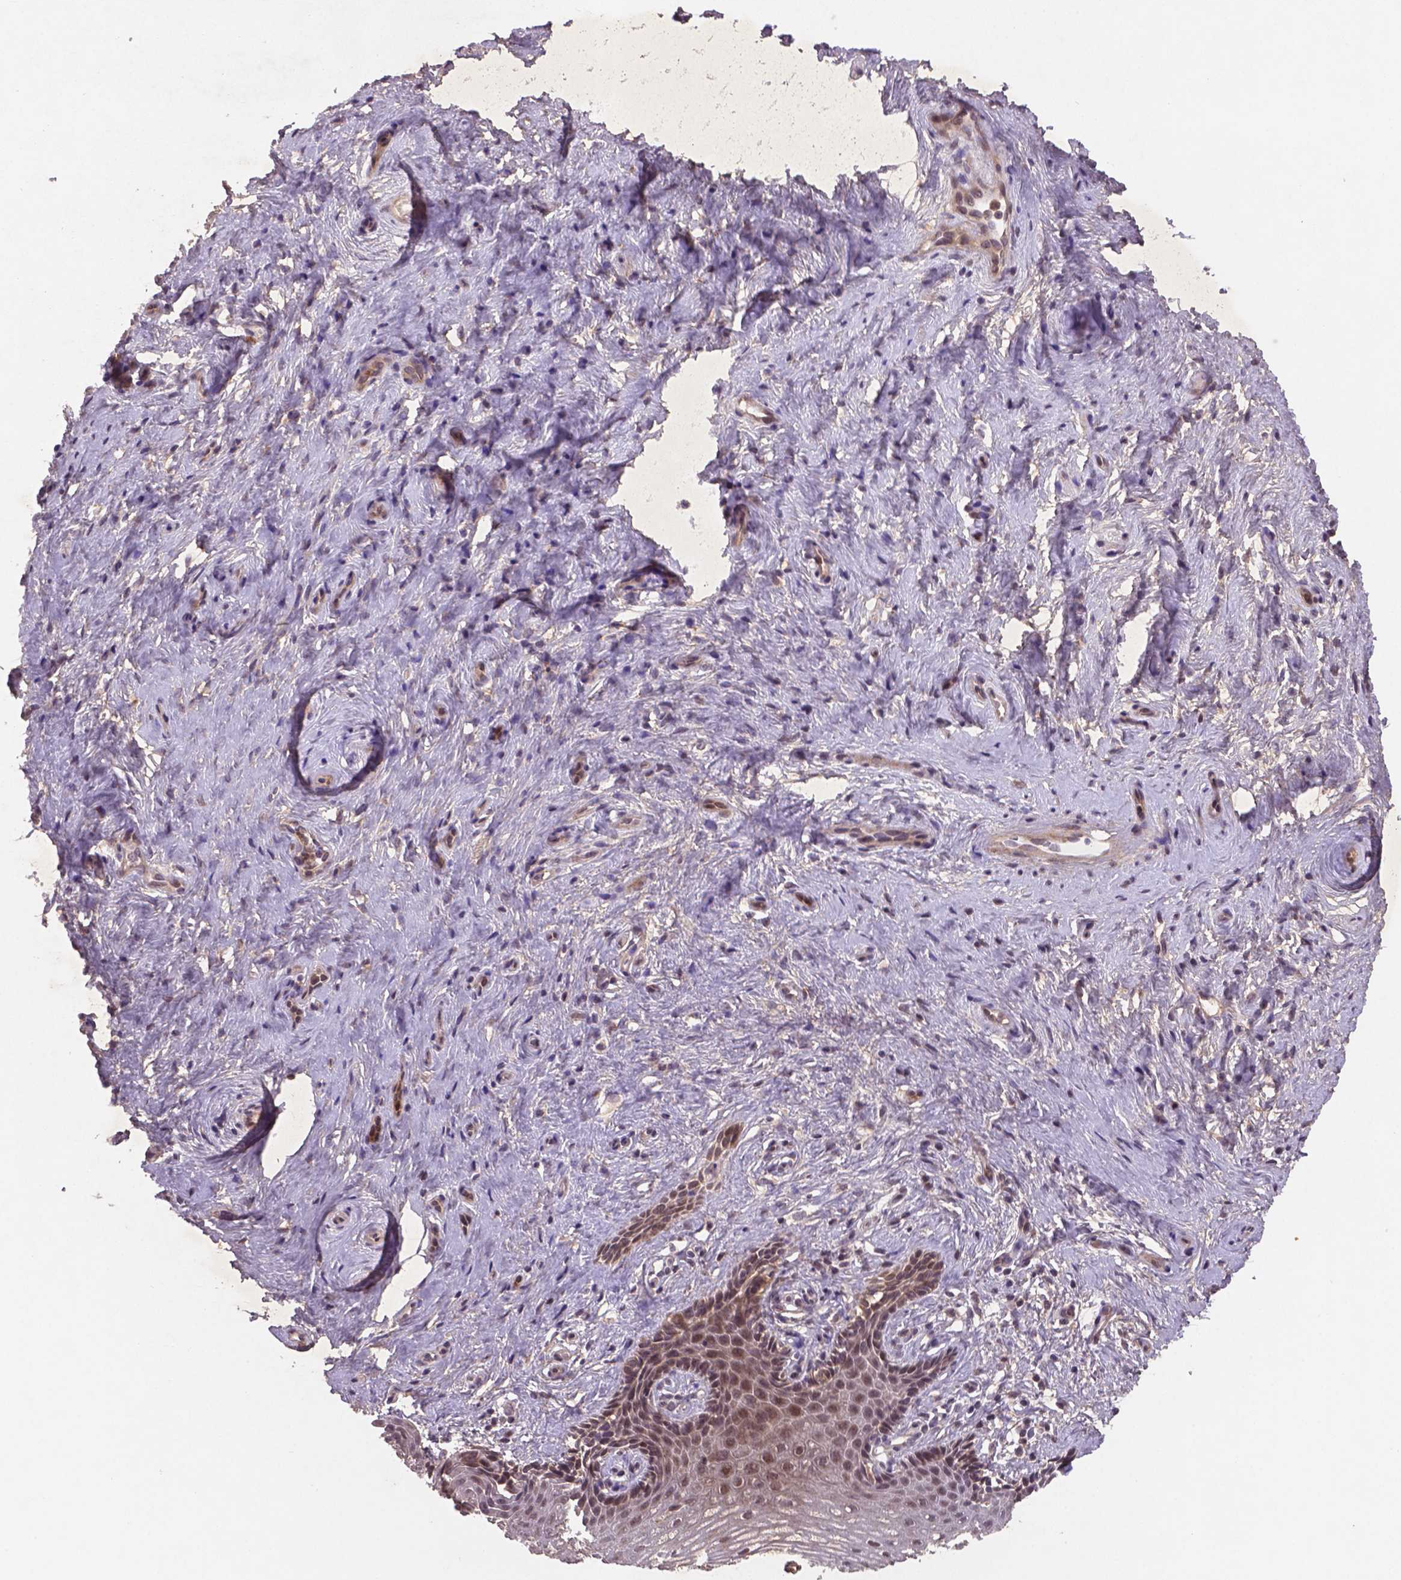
{"staining": {"intensity": "moderate", "quantity": "25%-75%", "location": "cytoplasmic/membranous,nuclear"}, "tissue": "vagina", "cell_type": "Squamous epithelial cells", "image_type": "normal", "snomed": [{"axis": "morphology", "description": "Normal tissue, NOS"}, {"axis": "topography", "description": "Vagina"}], "caption": "Protein analysis of benign vagina reveals moderate cytoplasmic/membranous,nuclear positivity in approximately 25%-75% of squamous epithelial cells. The staining was performed using DAB (3,3'-diaminobenzidine) to visualize the protein expression in brown, while the nuclei were stained in blue with hematoxylin (Magnification: 20x).", "gene": "NIPAL2", "patient": {"sex": "female", "age": 42}}